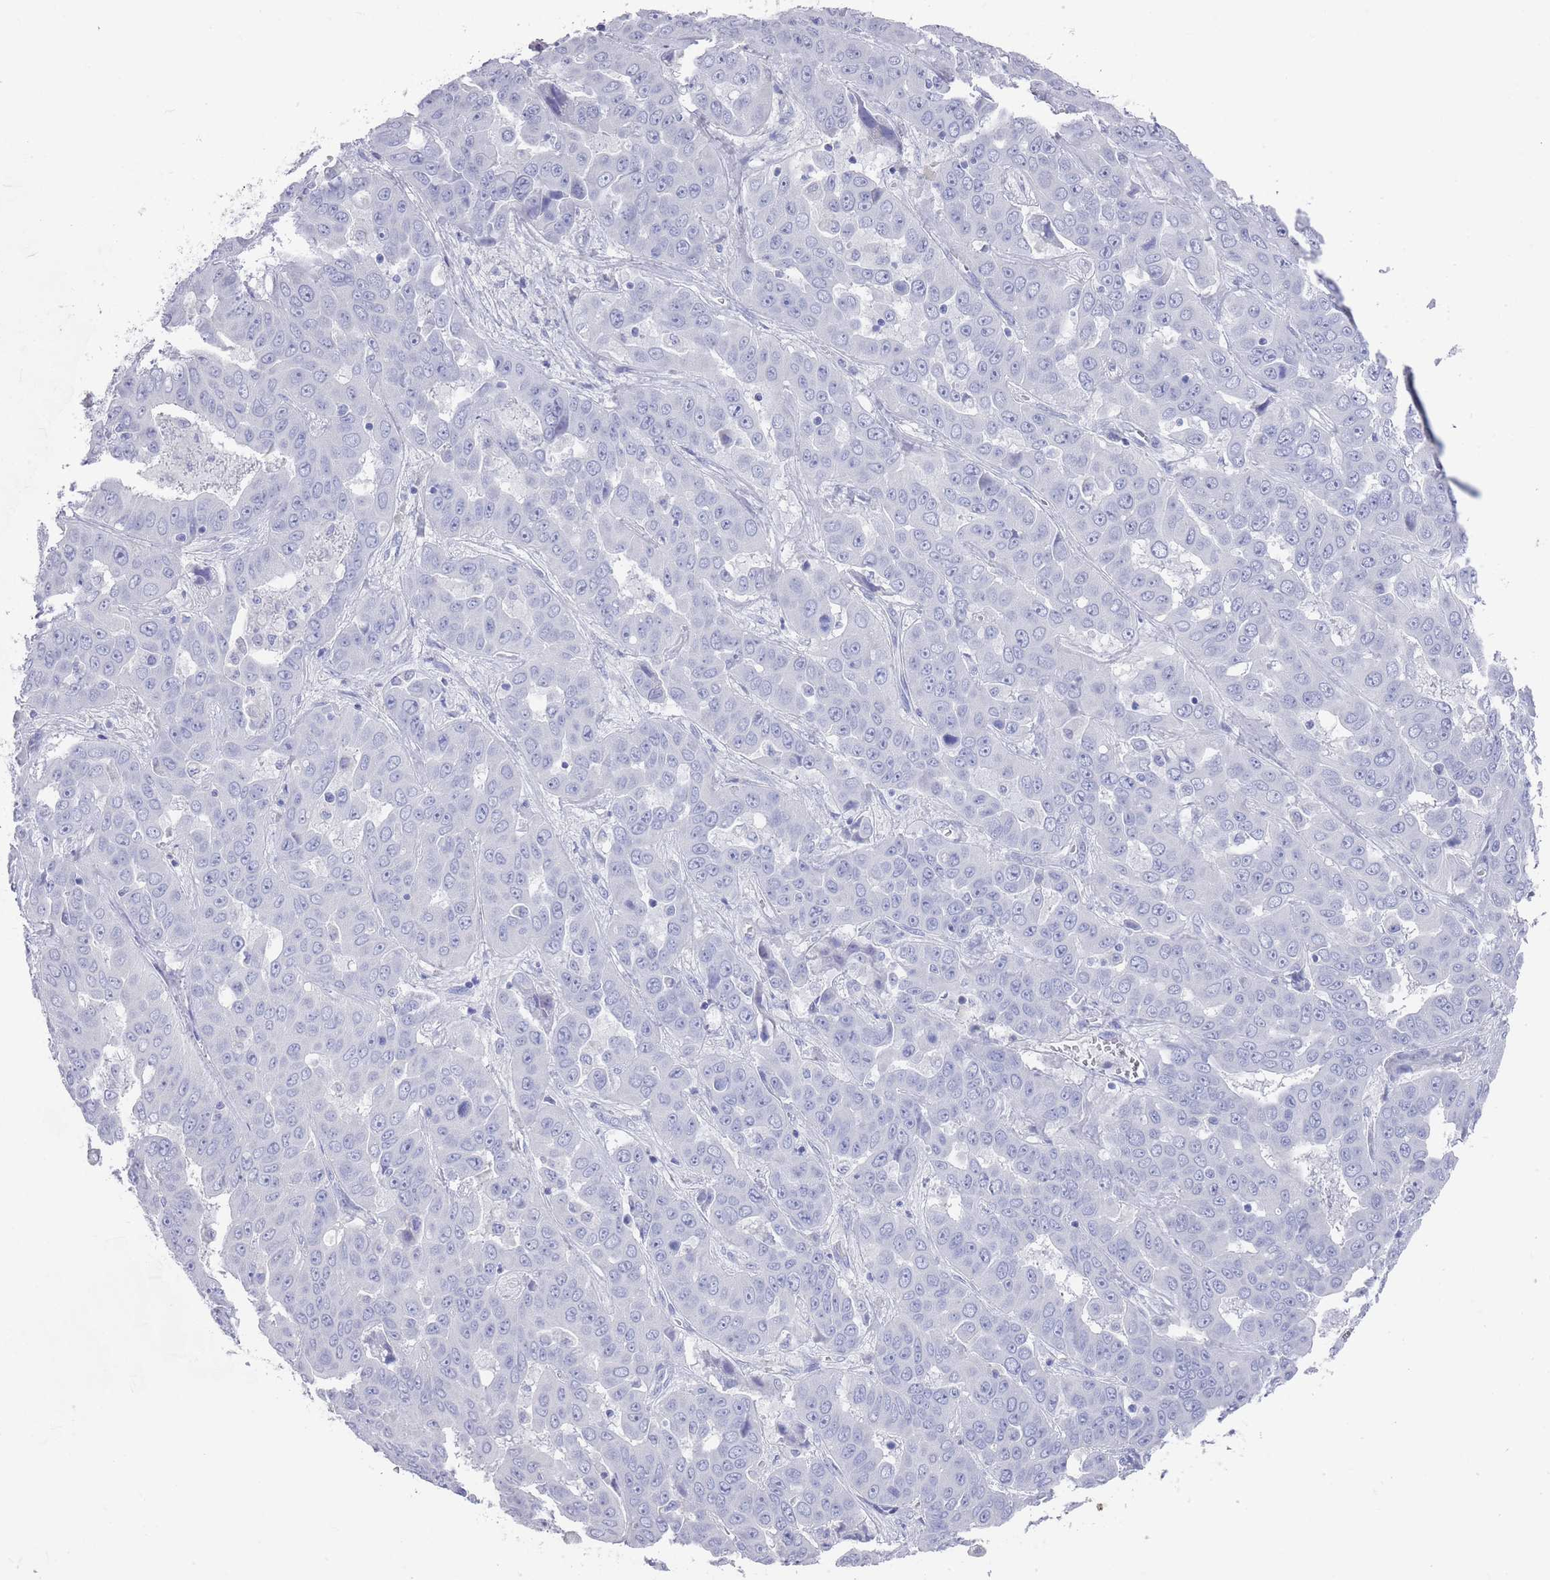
{"staining": {"intensity": "negative", "quantity": "none", "location": "none"}, "tissue": "liver cancer", "cell_type": "Tumor cells", "image_type": "cancer", "snomed": [{"axis": "morphology", "description": "Cholangiocarcinoma"}, {"axis": "topography", "description": "Liver"}], "caption": "Immunohistochemistry image of neoplastic tissue: human liver cancer (cholangiocarcinoma) stained with DAB exhibits no significant protein positivity in tumor cells. The staining was performed using DAB (3,3'-diaminobenzidine) to visualize the protein expression in brown, while the nuclei were stained in blue with hematoxylin (Magnification: 20x).", "gene": "RAB2B", "patient": {"sex": "female", "age": 52}}